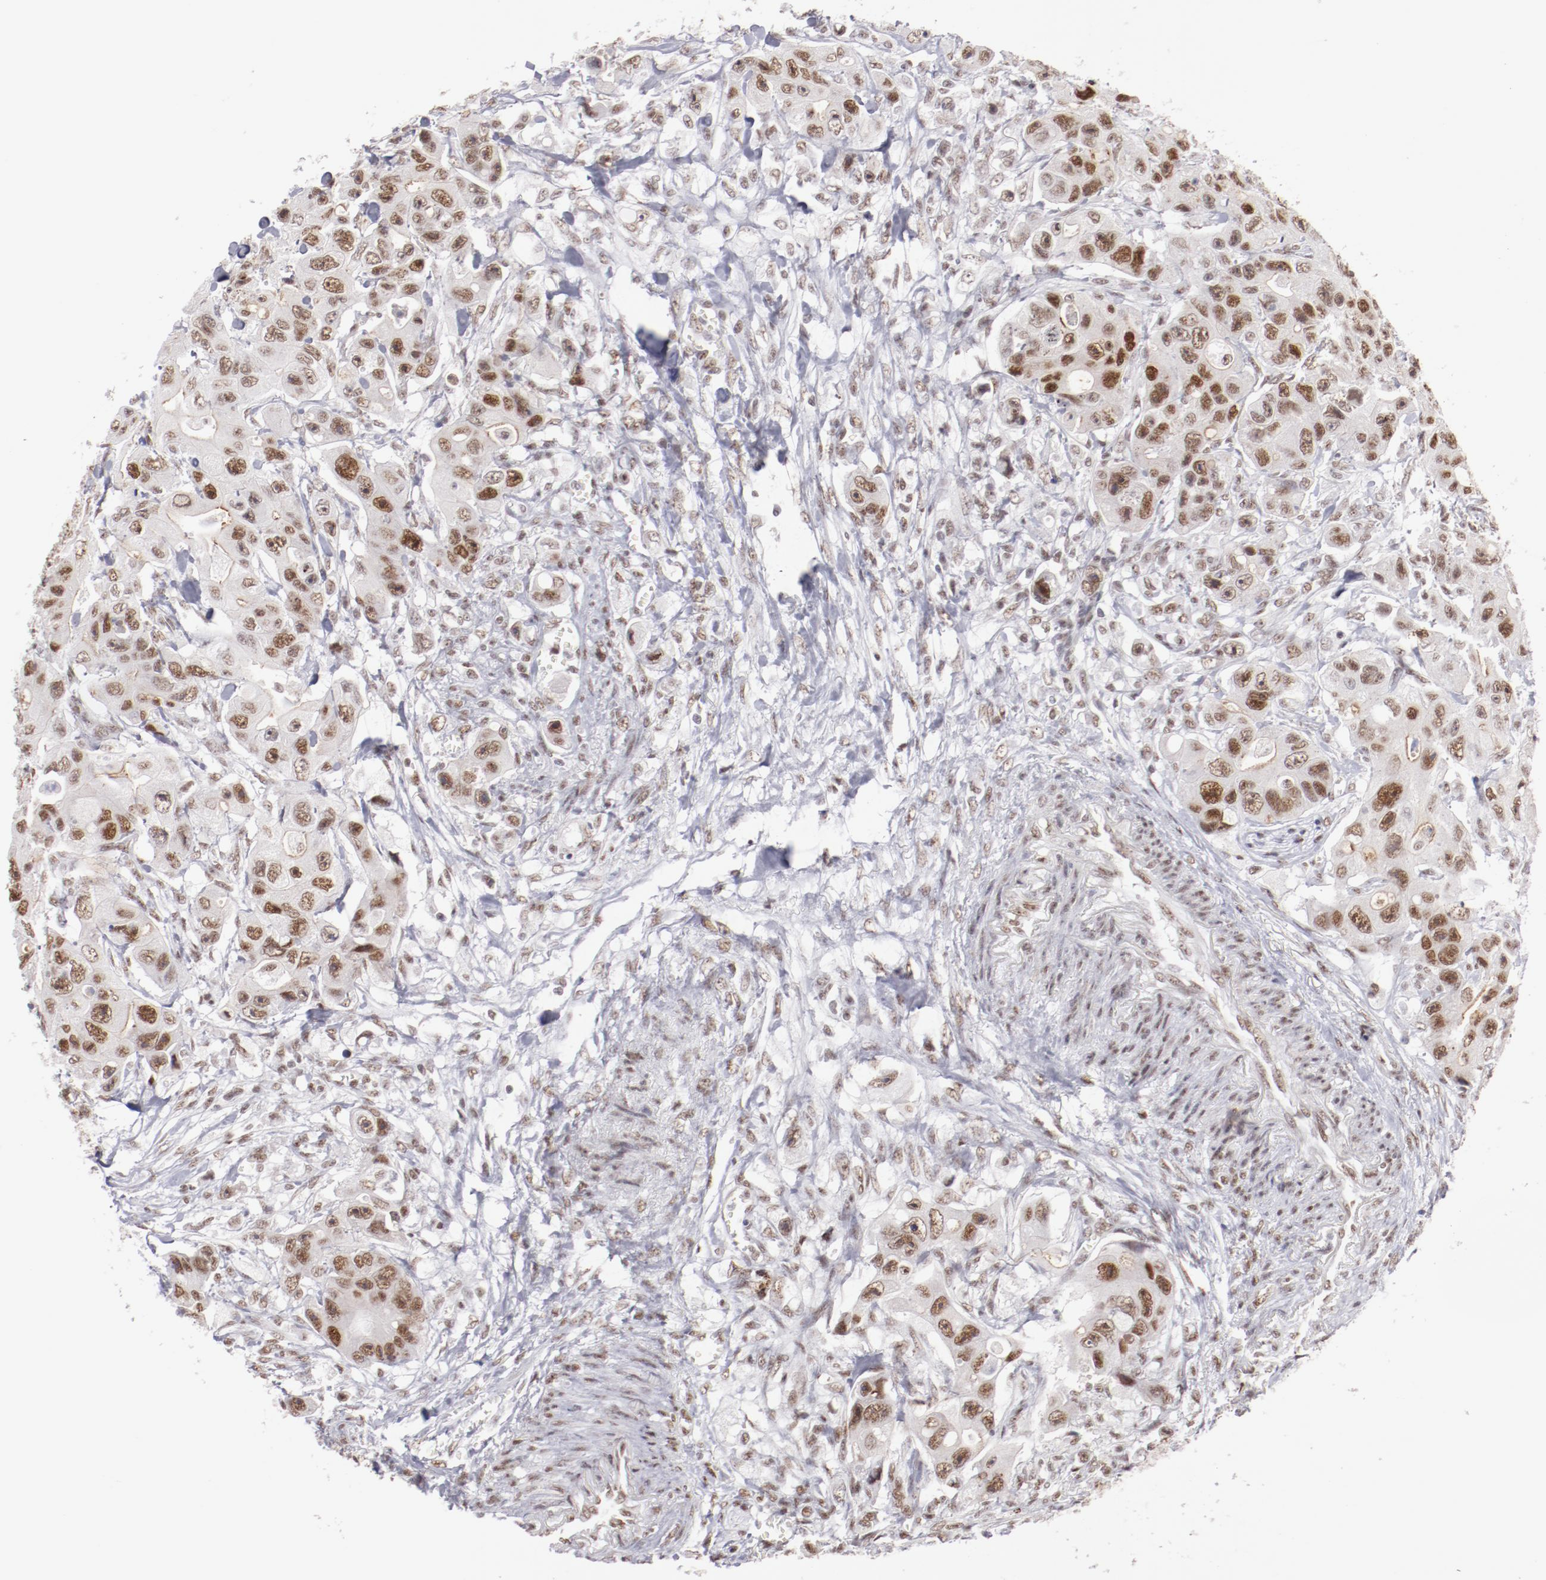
{"staining": {"intensity": "moderate", "quantity": ">75%", "location": "nuclear"}, "tissue": "colorectal cancer", "cell_type": "Tumor cells", "image_type": "cancer", "snomed": [{"axis": "morphology", "description": "Adenocarcinoma, NOS"}, {"axis": "topography", "description": "Colon"}], "caption": "Immunohistochemistry (IHC) staining of adenocarcinoma (colorectal), which demonstrates medium levels of moderate nuclear expression in about >75% of tumor cells indicating moderate nuclear protein positivity. The staining was performed using DAB (brown) for protein detection and nuclei were counterstained in hematoxylin (blue).", "gene": "TFAP4", "patient": {"sex": "female", "age": 46}}